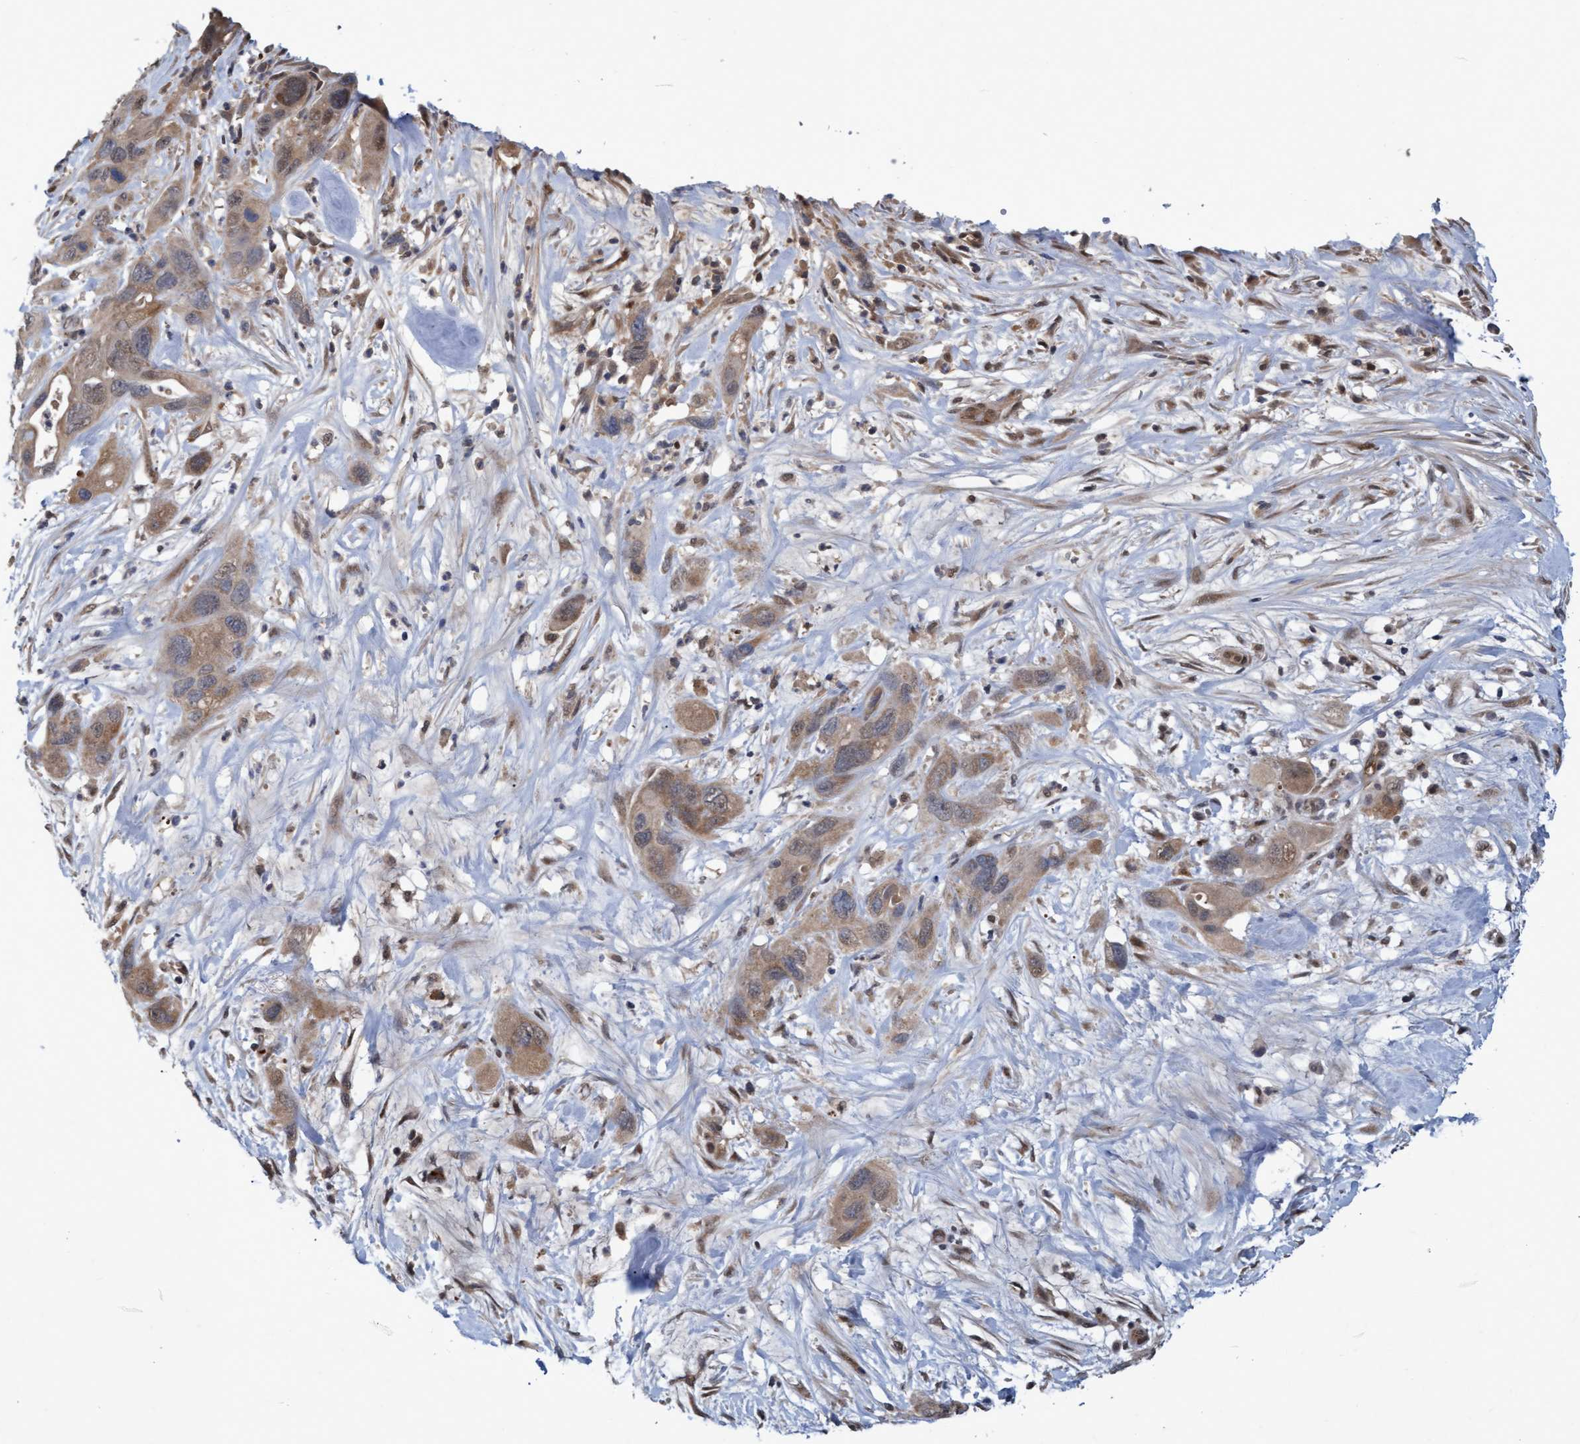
{"staining": {"intensity": "moderate", "quantity": ">75%", "location": "cytoplasmic/membranous"}, "tissue": "pancreatic cancer", "cell_type": "Tumor cells", "image_type": "cancer", "snomed": [{"axis": "morphology", "description": "Adenocarcinoma, NOS"}, {"axis": "topography", "description": "Pancreas"}], "caption": "The micrograph shows immunohistochemical staining of adenocarcinoma (pancreatic). There is moderate cytoplasmic/membranous positivity is appreciated in approximately >75% of tumor cells.", "gene": "PSMB6", "patient": {"sex": "female", "age": 71}}